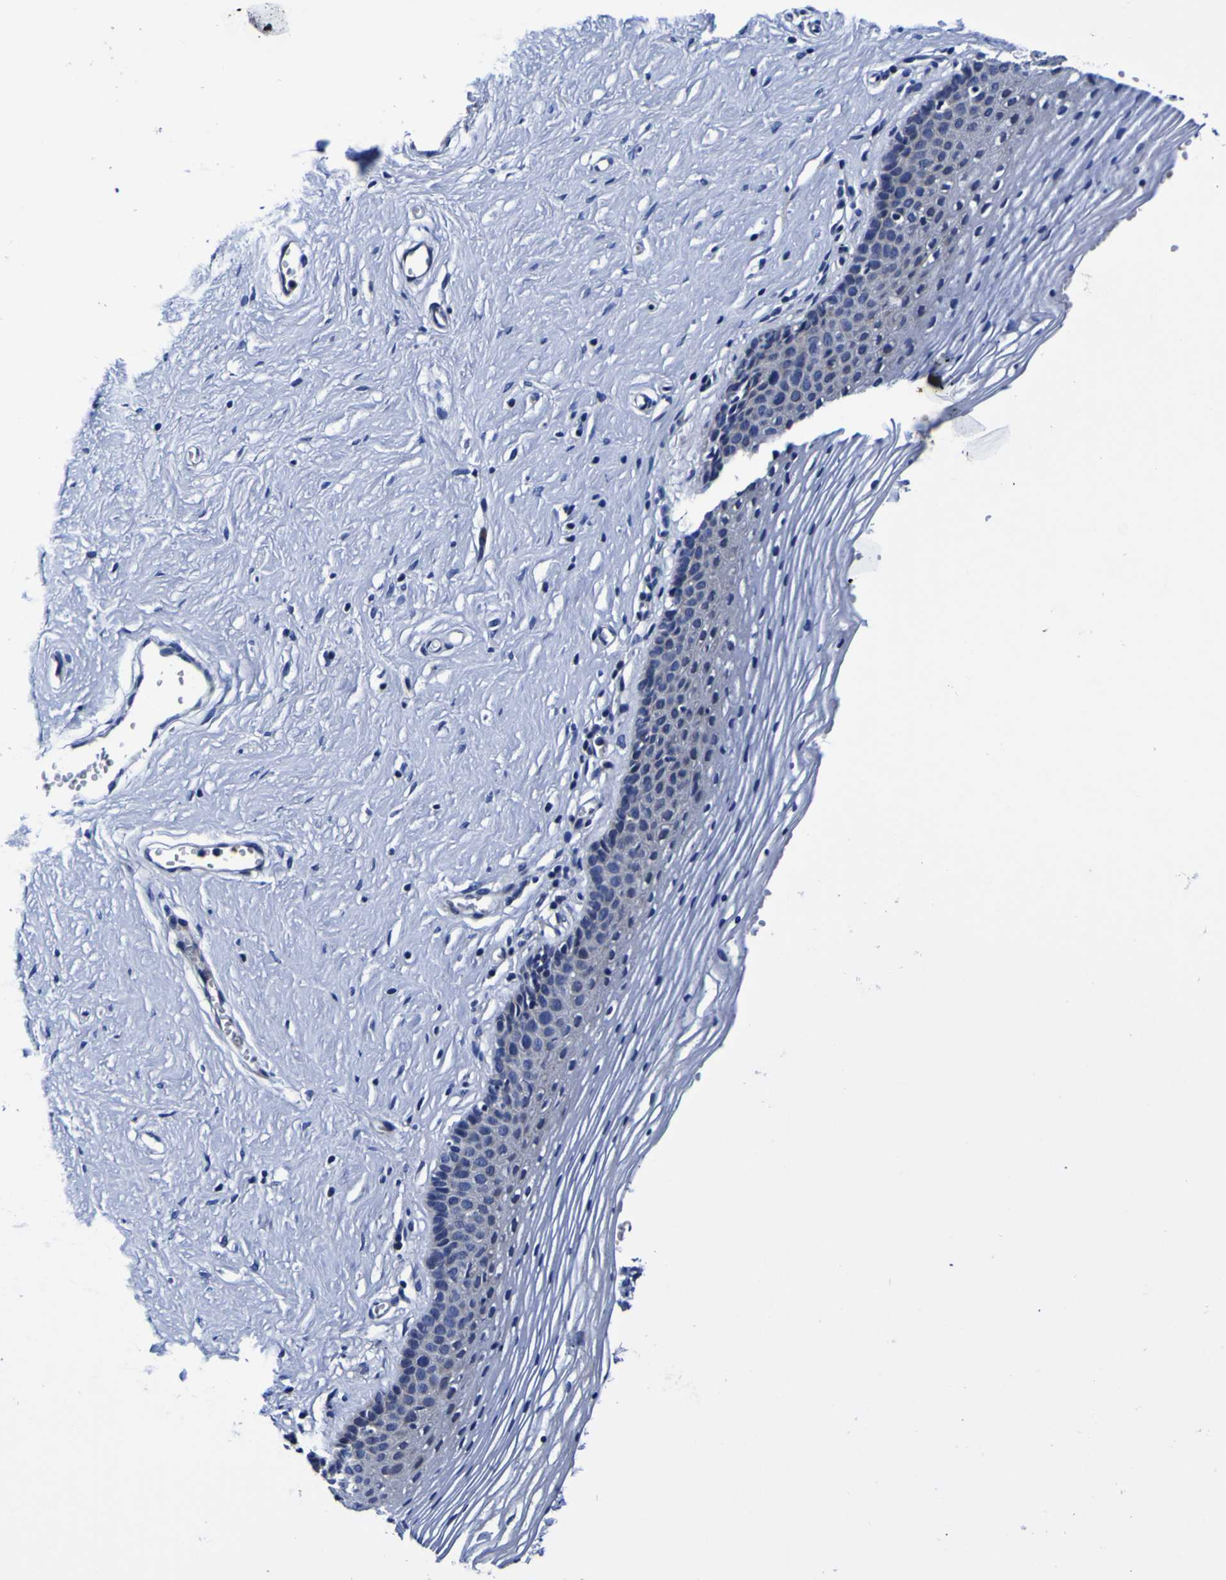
{"staining": {"intensity": "negative", "quantity": "none", "location": "none"}, "tissue": "vagina", "cell_type": "Squamous epithelial cells", "image_type": "normal", "snomed": [{"axis": "morphology", "description": "Normal tissue, NOS"}, {"axis": "topography", "description": "Vagina"}], "caption": "The image reveals no significant positivity in squamous epithelial cells of vagina.", "gene": "PDLIM4", "patient": {"sex": "female", "age": 32}}